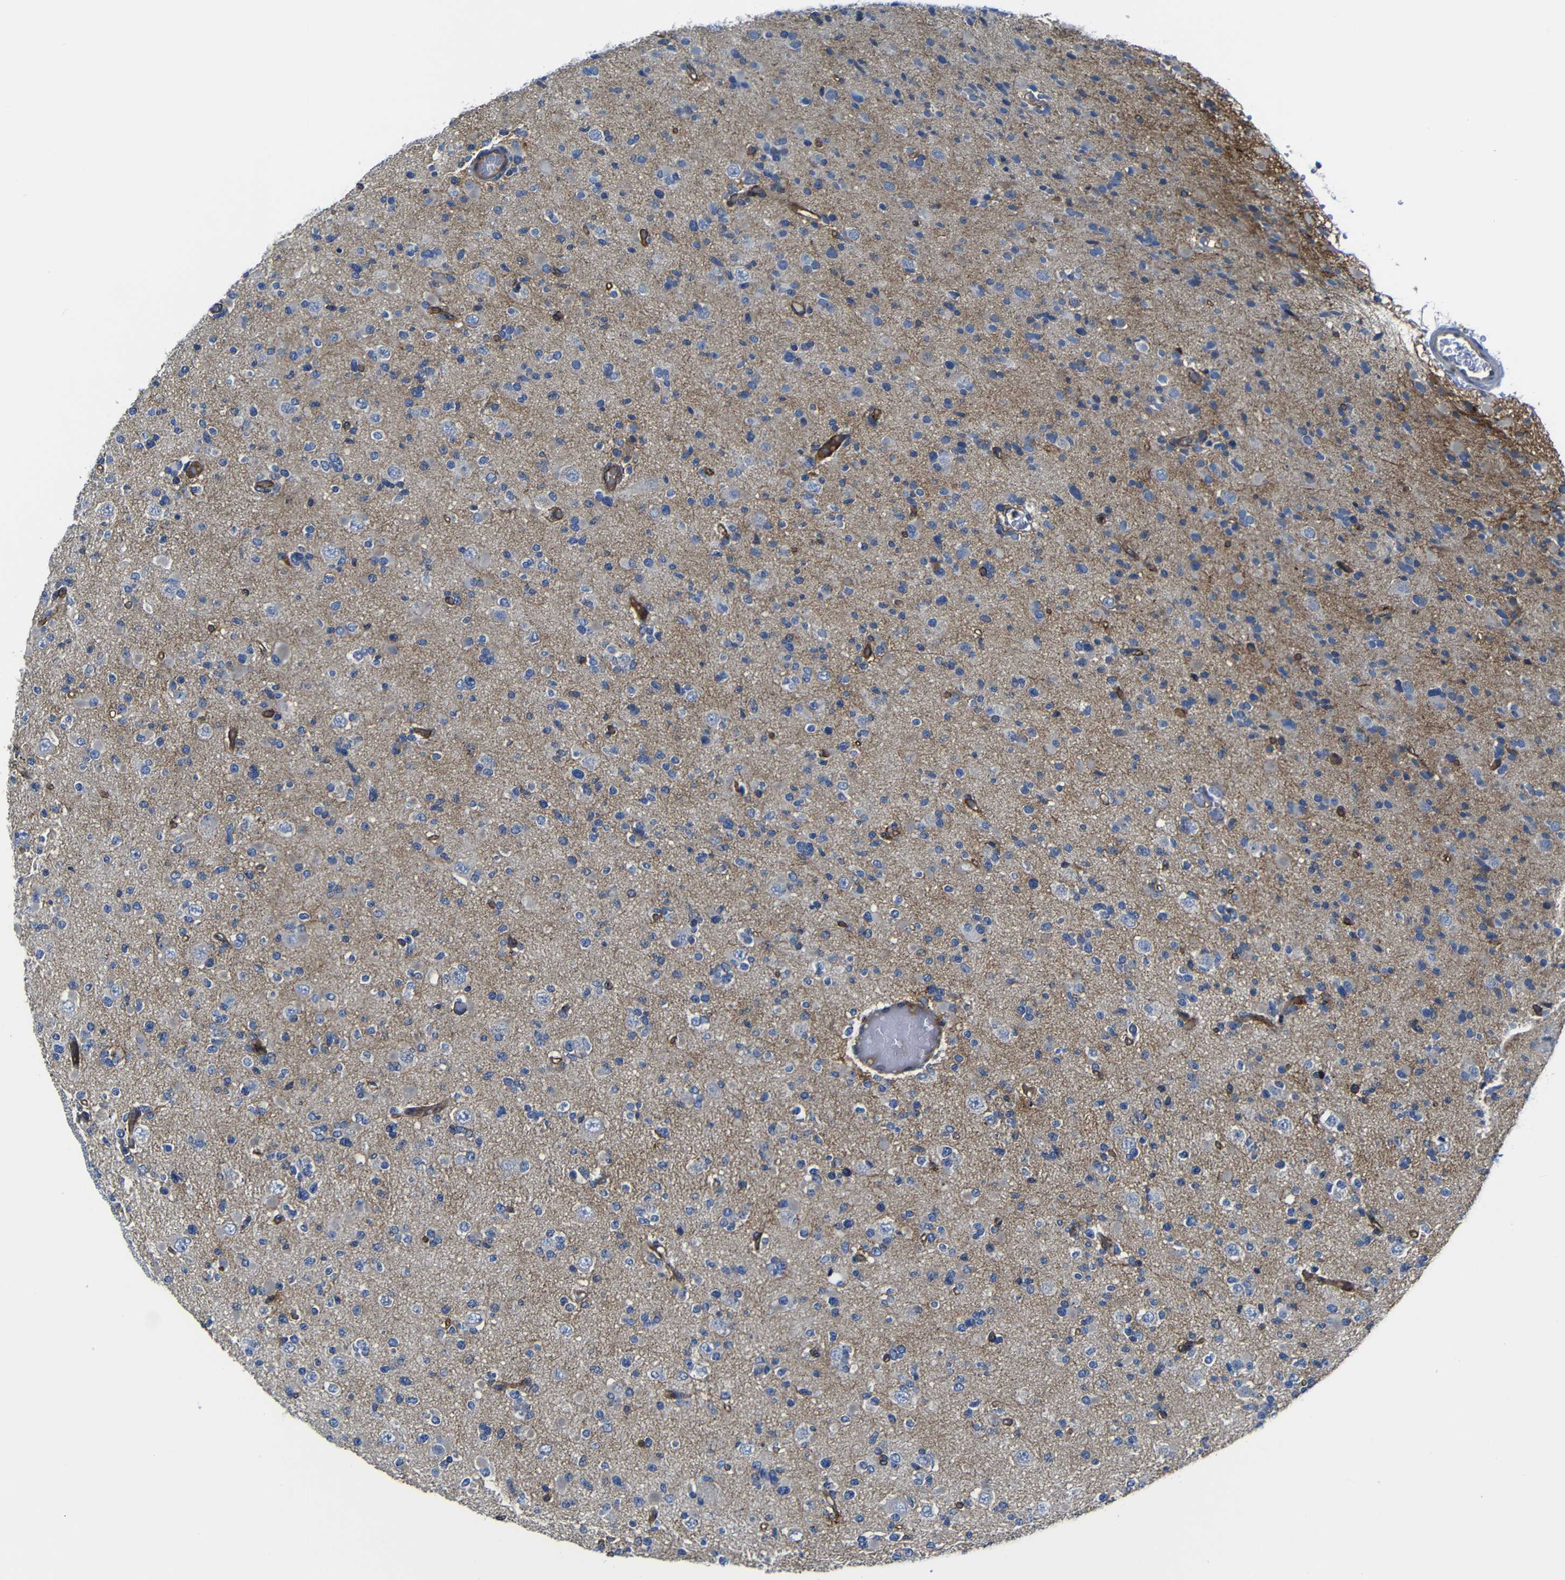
{"staining": {"intensity": "moderate", "quantity": "<25%", "location": "cytoplasmic/membranous"}, "tissue": "glioma", "cell_type": "Tumor cells", "image_type": "cancer", "snomed": [{"axis": "morphology", "description": "Glioma, malignant, Low grade"}, {"axis": "topography", "description": "Brain"}], "caption": "Immunohistochemical staining of human glioma demonstrates low levels of moderate cytoplasmic/membranous staining in approximately <25% of tumor cells.", "gene": "AFDN", "patient": {"sex": "female", "age": 22}}